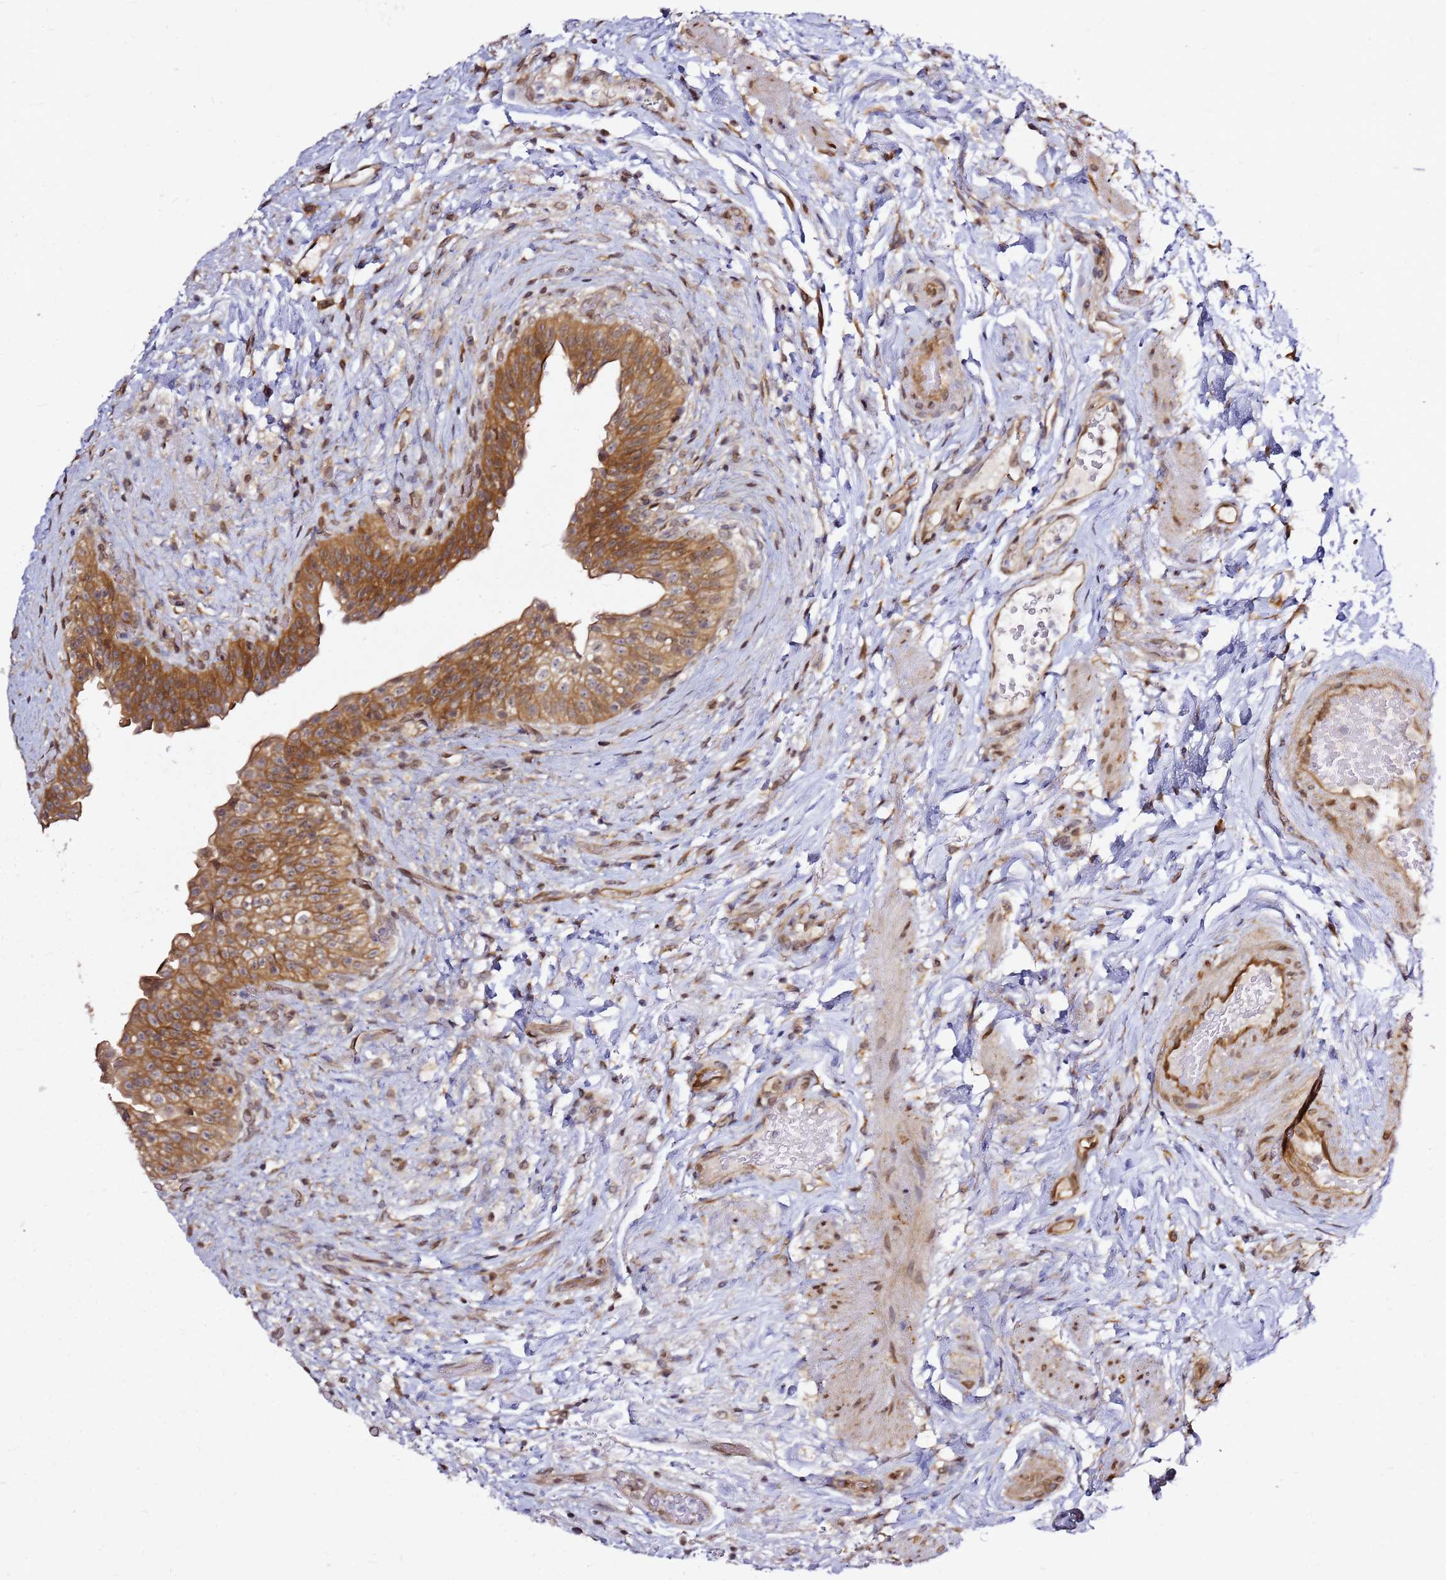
{"staining": {"intensity": "strong", "quantity": "25%-75%", "location": "cytoplasmic/membranous,nuclear"}, "tissue": "urinary bladder", "cell_type": "Urothelial cells", "image_type": "normal", "snomed": [{"axis": "morphology", "description": "Normal tissue, NOS"}, {"axis": "topography", "description": "Urinary bladder"}], "caption": "The immunohistochemical stain labels strong cytoplasmic/membranous,nuclear expression in urothelial cells of unremarkable urinary bladder.", "gene": "NUDT14", "patient": {"sex": "male", "age": 69}}